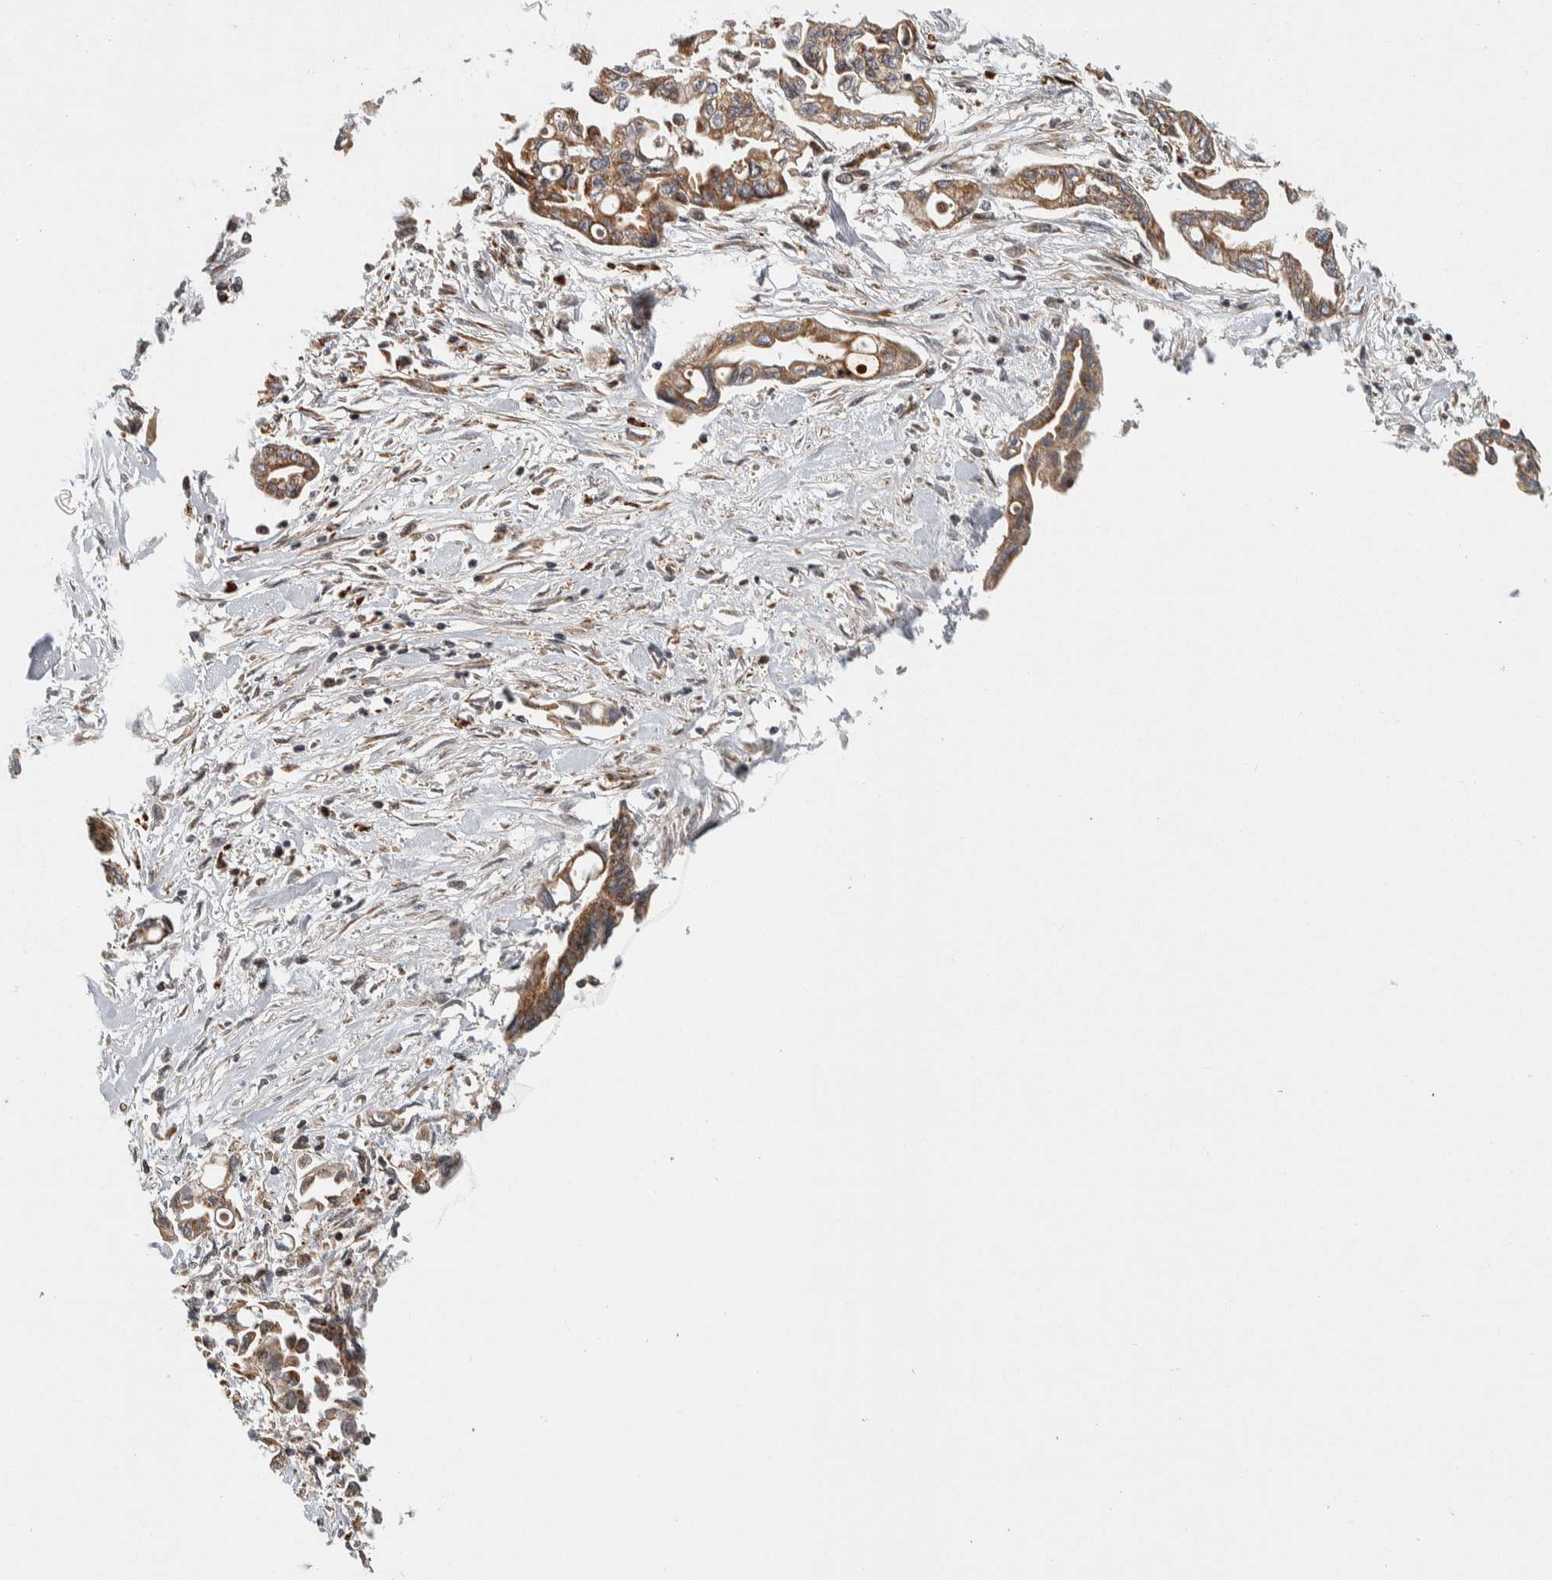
{"staining": {"intensity": "moderate", "quantity": ">75%", "location": "cytoplasmic/membranous"}, "tissue": "pancreatic cancer", "cell_type": "Tumor cells", "image_type": "cancer", "snomed": [{"axis": "morphology", "description": "Adenocarcinoma, NOS"}, {"axis": "topography", "description": "Pancreas"}], "caption": "A brown stain highlights moderate cytoplasmic/membranous expression of a protein in human pancreatic cancer (adenocarcinoma) tumor cells. The staining was performed using DAB, with brown indicating positive protein expression. Nuclei are stained blue with hematoxylin.", "gene": "AFP", "patient": {"sex": "female", "age": 57}}